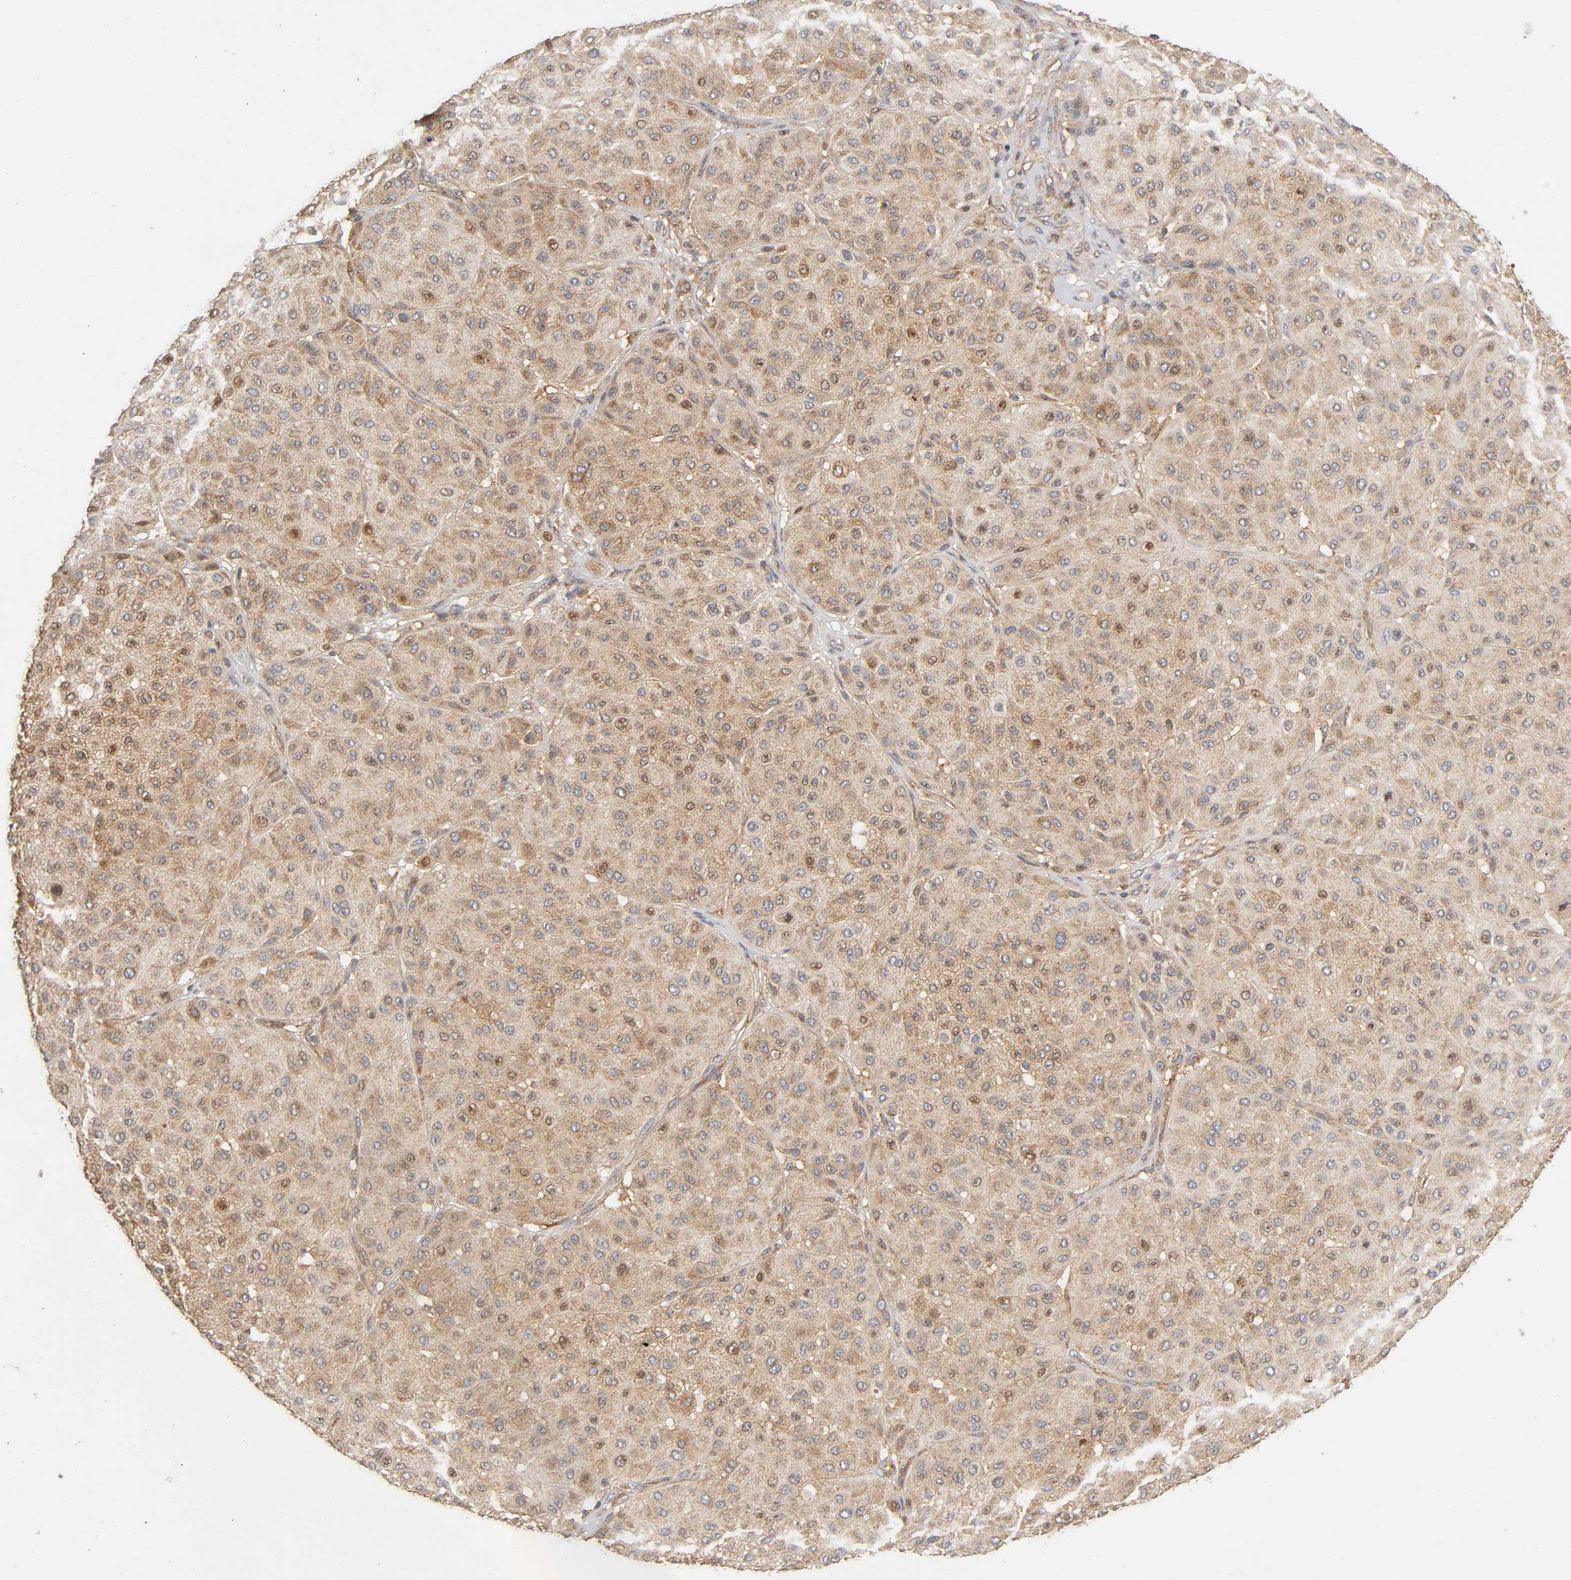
{"staining": {"intensity": "moderate", "quantity": ">75%", "location": "cytoplasmic/membranous"}, "tissue": "melanoma", "cell_type": "Tumor cells", "image_type": "cancer", "snomed": [{"axis": "morphology", "description": "Normal tissue, NOS"}, {"axis": "morphology", "description": "Malignant melanoma, Metastatic site"}, {"axis": "topography", "description": "Skin"}], "caption": "Malignant melanoma (metastatic site) stained with DAB immunohistochemistry (IHC) shows medium levels of moderate cytoplasmic/membranous positivity in approximately >75% of tumor cells.", "gene": "PAFAH1B1", "patient": {"sex": "male", "age": 41}}